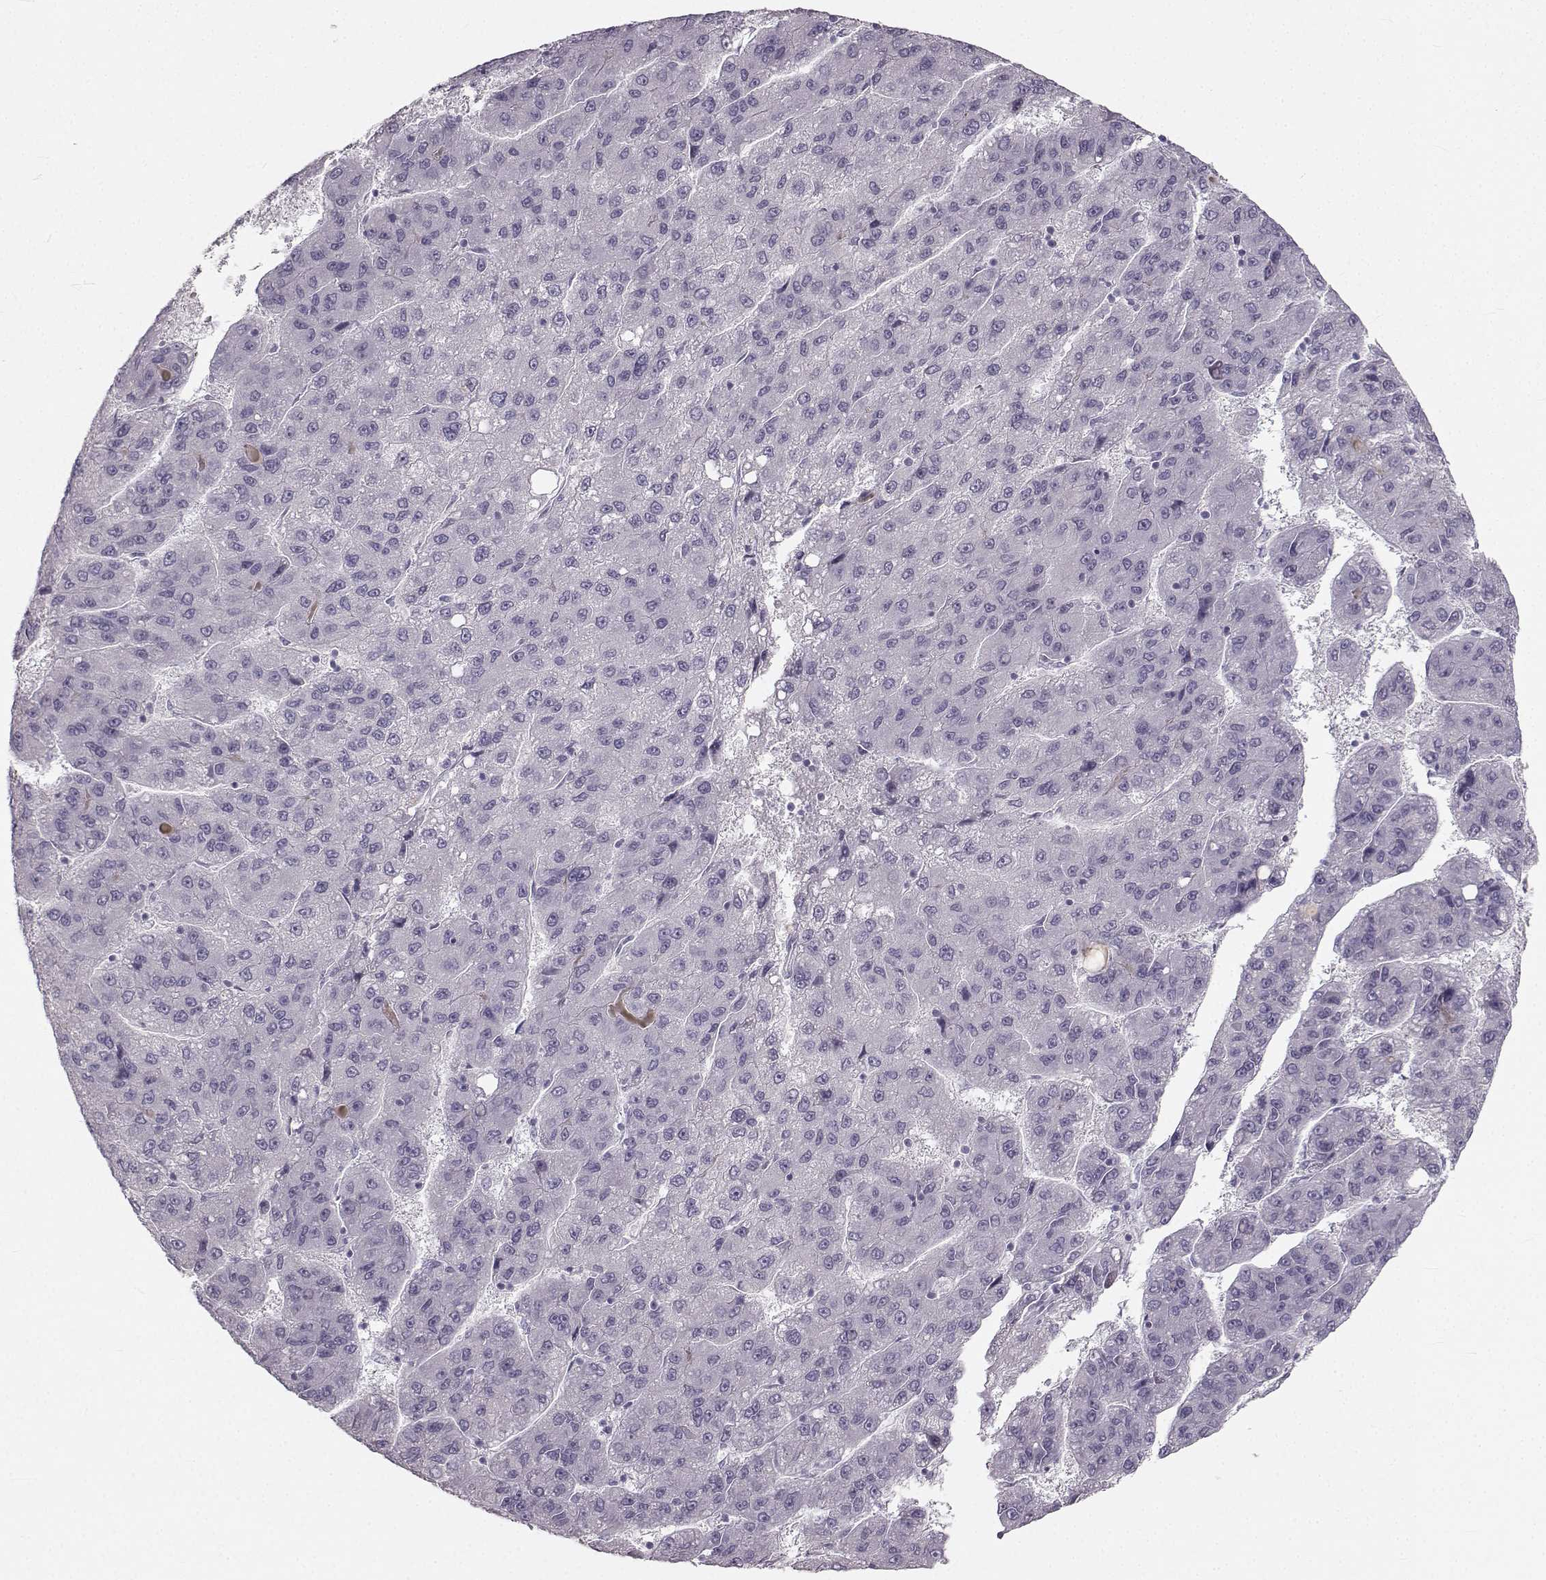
{"staining": {"intensity": "negative", "quantity": "none", "location": "none"}, "tissue": "liver cancer", "cell_type": "Tumor cells", "image_type": "cancer", "snomed": [{"axis": "morphology", "description": "Carcinoma, Hepatocellular, NOS"}, {"axis": "topography", "description": "Liver"}], "caption": "High power microscopy photomicrograph of an immunohistochemistry (IHC) photomicrograph of liver cancer, revealing no significant expression in tumor cells. The staining is performed using DAB brown chromogen with nuclei counter-stained in using hematoxylin.", "gene": "OIP5", "patient": {"sex": "female", "age": 82}}